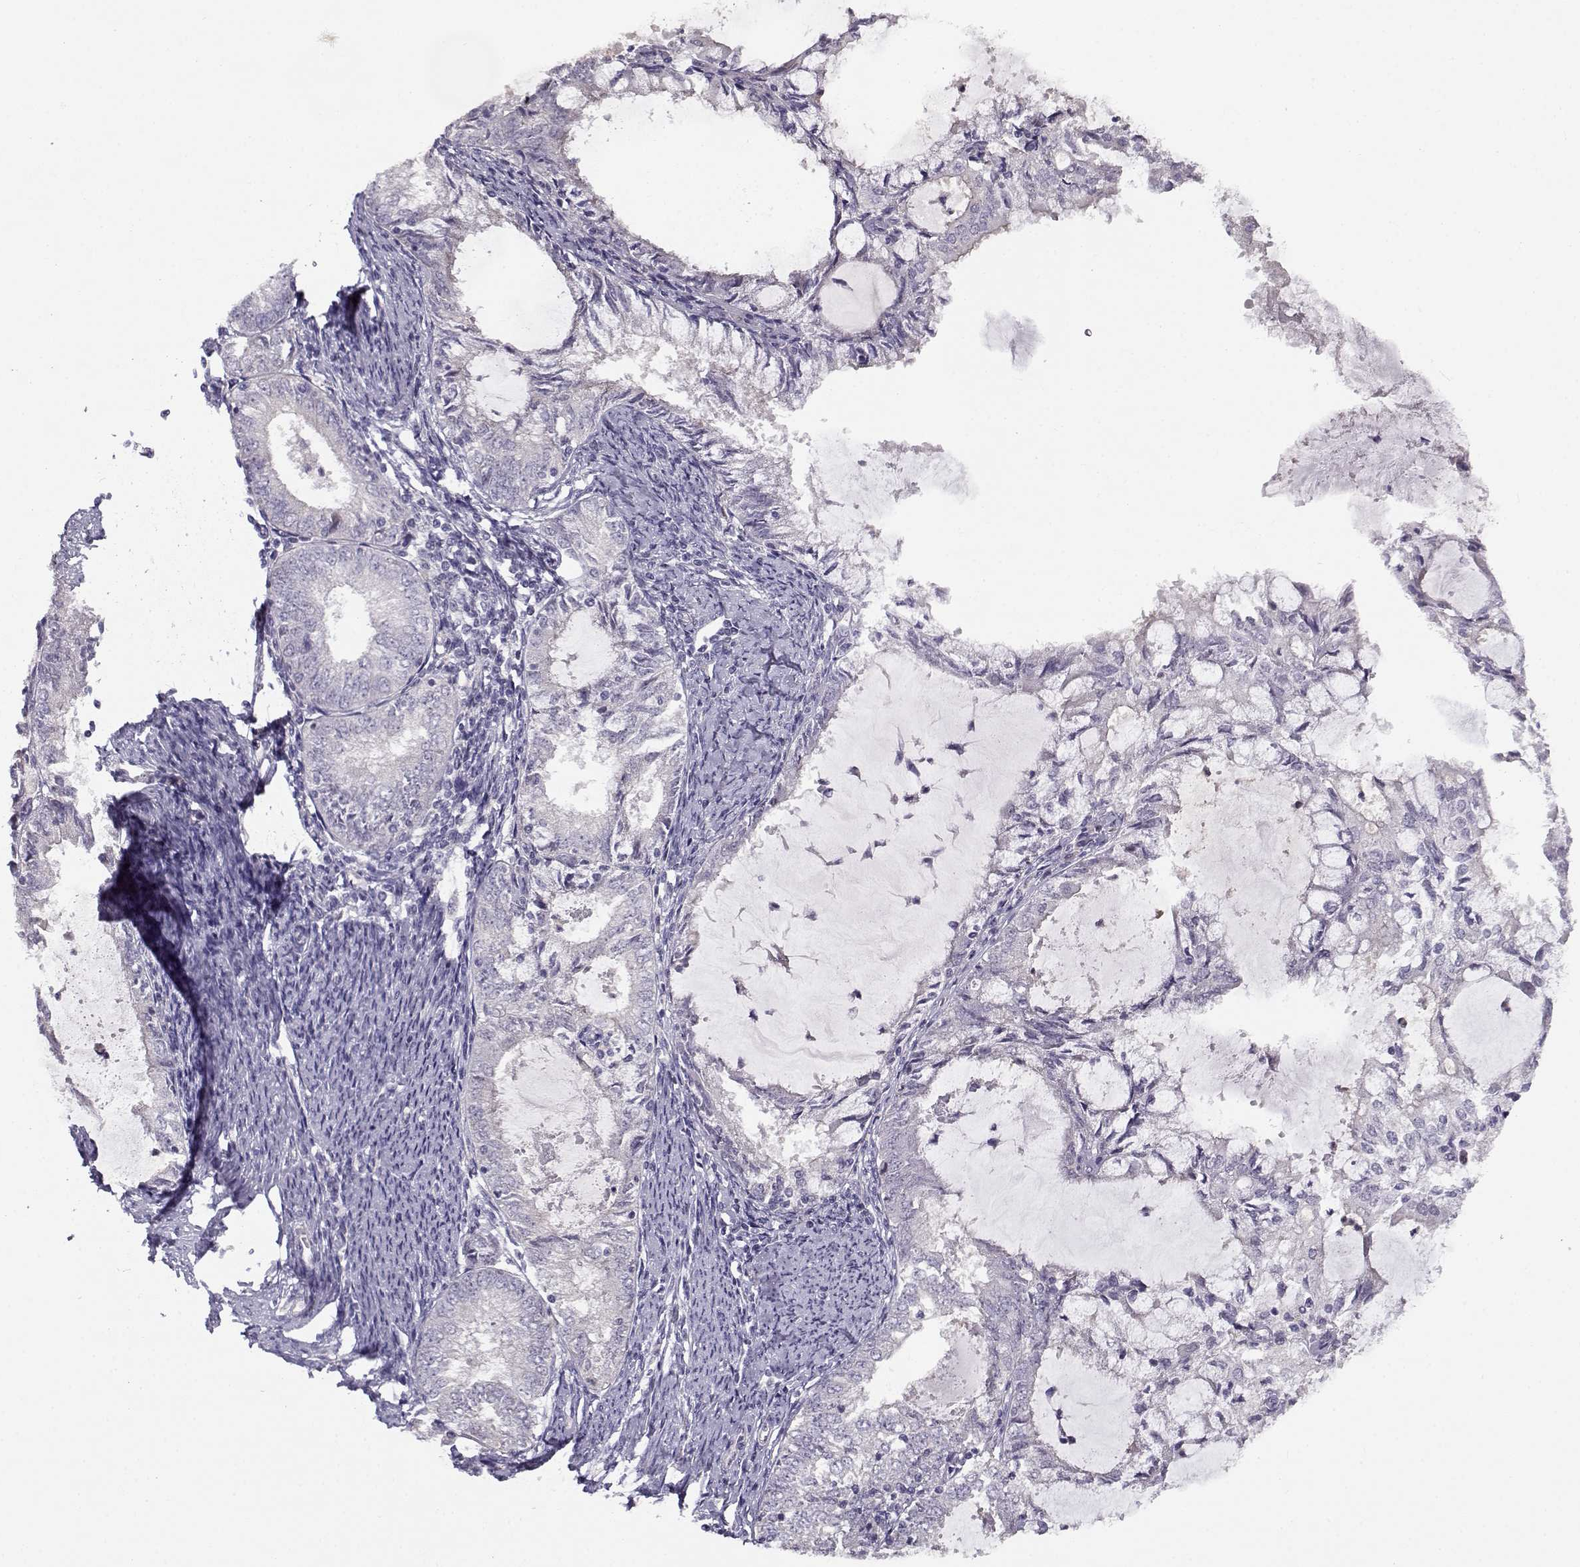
{"staining": {"intensity": "negative", "quantity": "none", "location": "none"}, "tissue": "endometrial cancer", "cell_type": "Tumor cells", "image_type": "cancer", "snomed": [{"axis": "morphology", "description": "Adenocarcinoma, NOS"}, {"axis": "topography", "description": "Endometrium"}], "caption": "The micrograph displays no staining of tumor cells in adenocarcinoma (endometrial). (Brightfield microscopy of DAB (3,3'-diaminobenzidine) immunohistochemistry (IHC) at high magnification).", "gene": "TMEM145", "patient": {"sex": "female", "age": 57}}